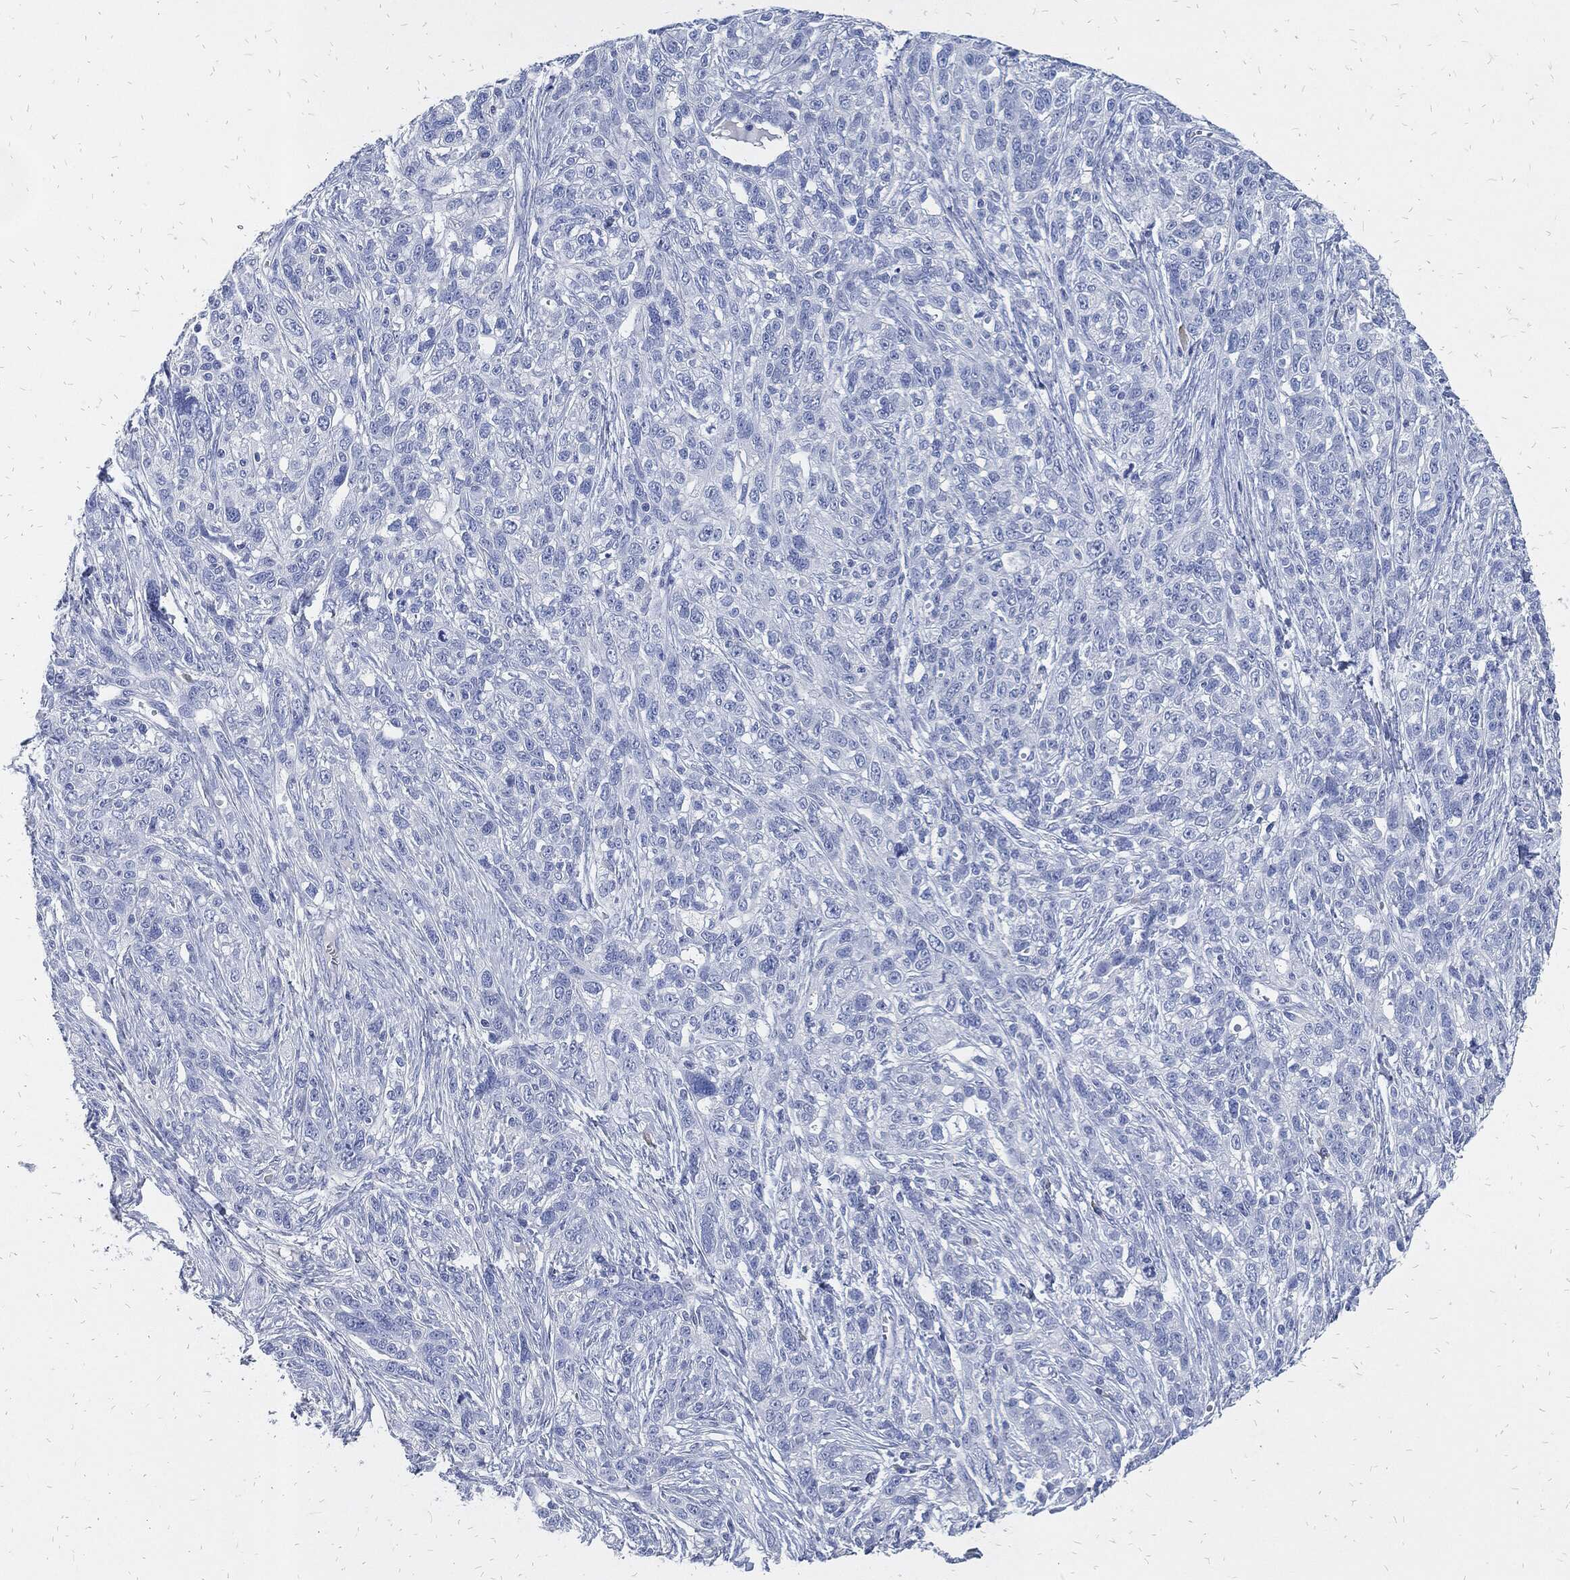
{"staining": {"intensity": "negative", "quantity": "none", "location": "none"}, "tissue": "ovarian cancer", "cell_type": "Tumor cells", "image_type": "cancer", "snomed": [{"axis": "morphology", "description": "Cystadenocarcinoma, serous, NOS"}, {"axis": "topography", "description": "Ovary"}], "caption": "This is an immunohistochemistry (IHC) histopathology image of ovarian serous cystadenocarcinoma. There is no staining in tumor cells.", "gene": "FABP4", "patient": {"sex": "female", "age": 71}}